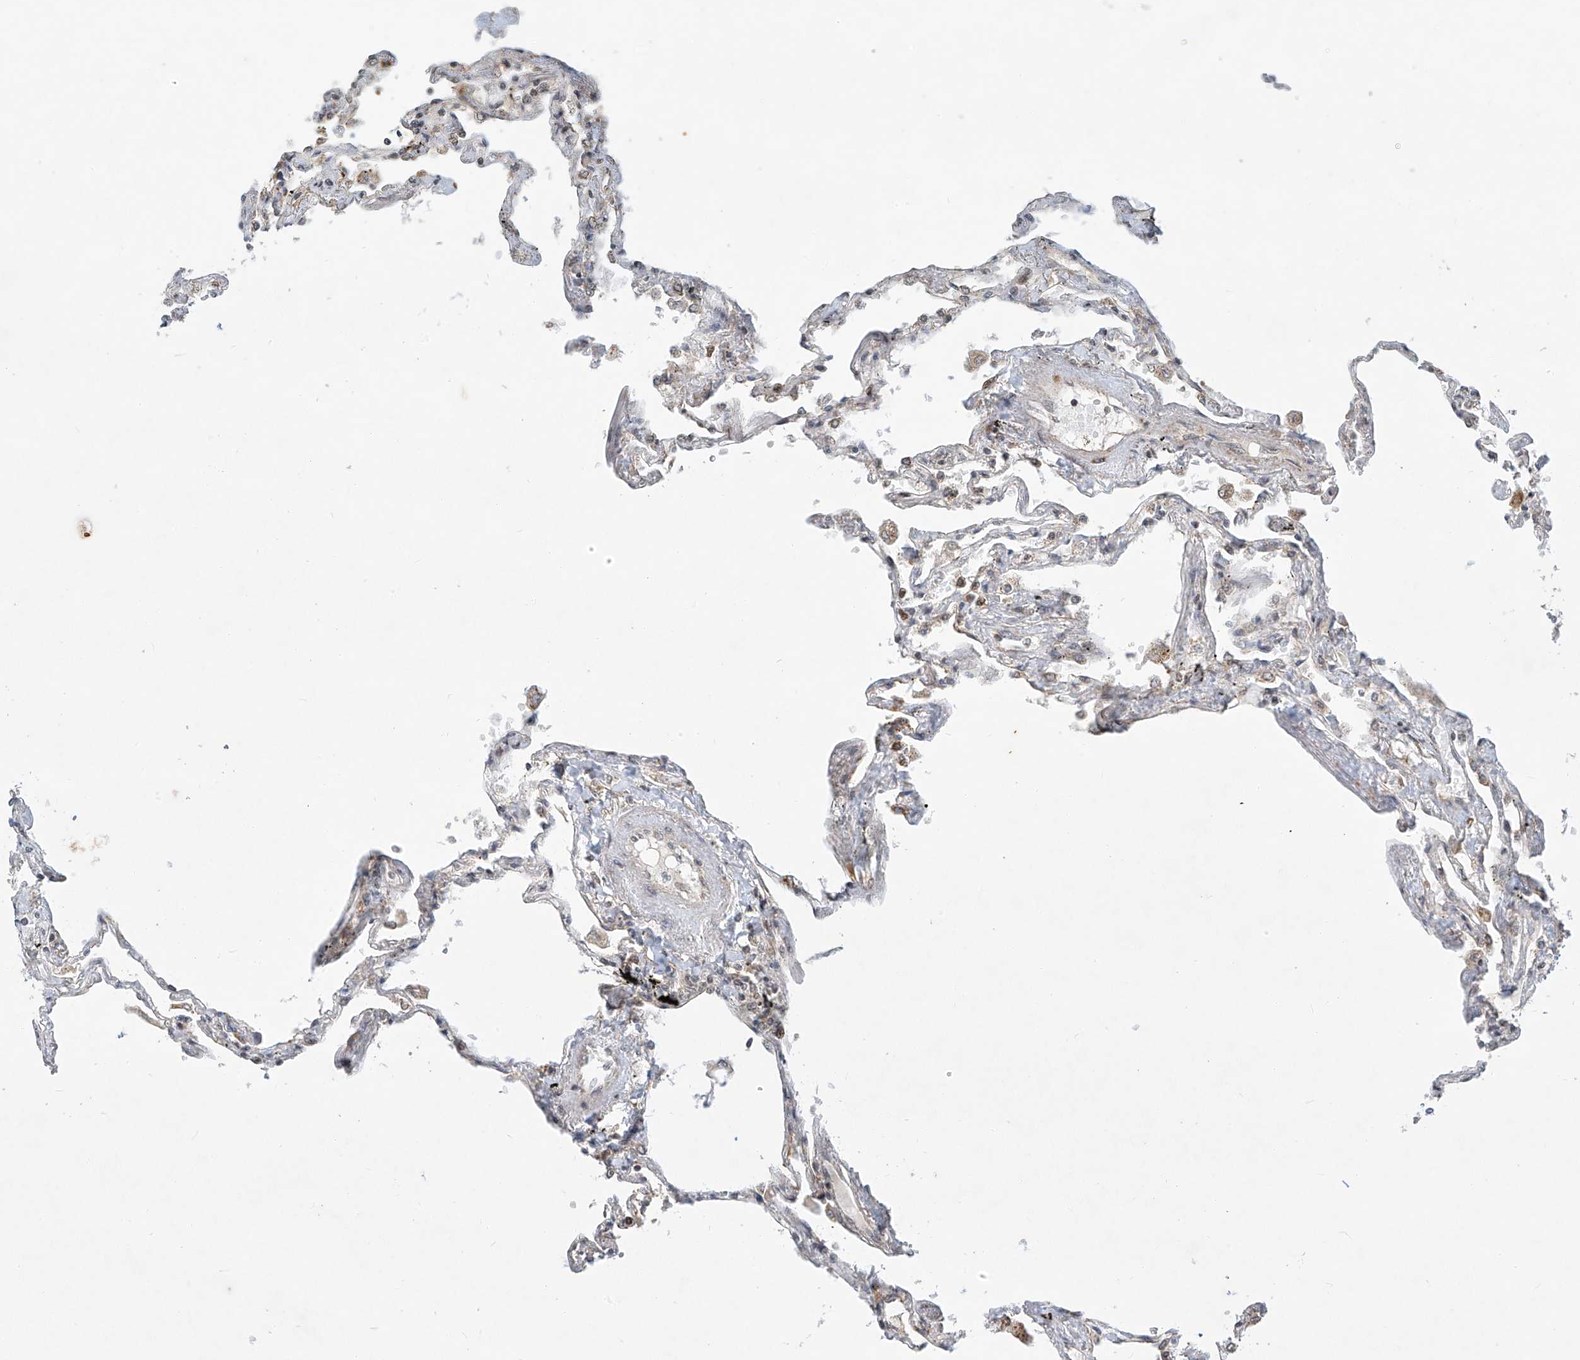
{"staining": {"intensity": "weak", "quantity": "<25%", "location": "cytoplasmic/membranous"}, "tissue": "lung", "cell_type": "Alveolar cells", "image_type": "normal", "snomed": [{"axis": "morphology", "description": "Normal tissue, NOS"}, {"axis": "topography", "description": "Lung"}], "caption": "Immunohistochemistry photomicrograph of normal lung stained for a protein (brown), which reveals no staining in alveolar cells. Brightfield microscopy of immunohistochemistry stained with DAB (3,3'-diaminobenzidine) (brown) and hematoxylin (blue), captured at high magnification.", "gene": "SYTL3", "patient": {"sex": "female", "age": 67}}